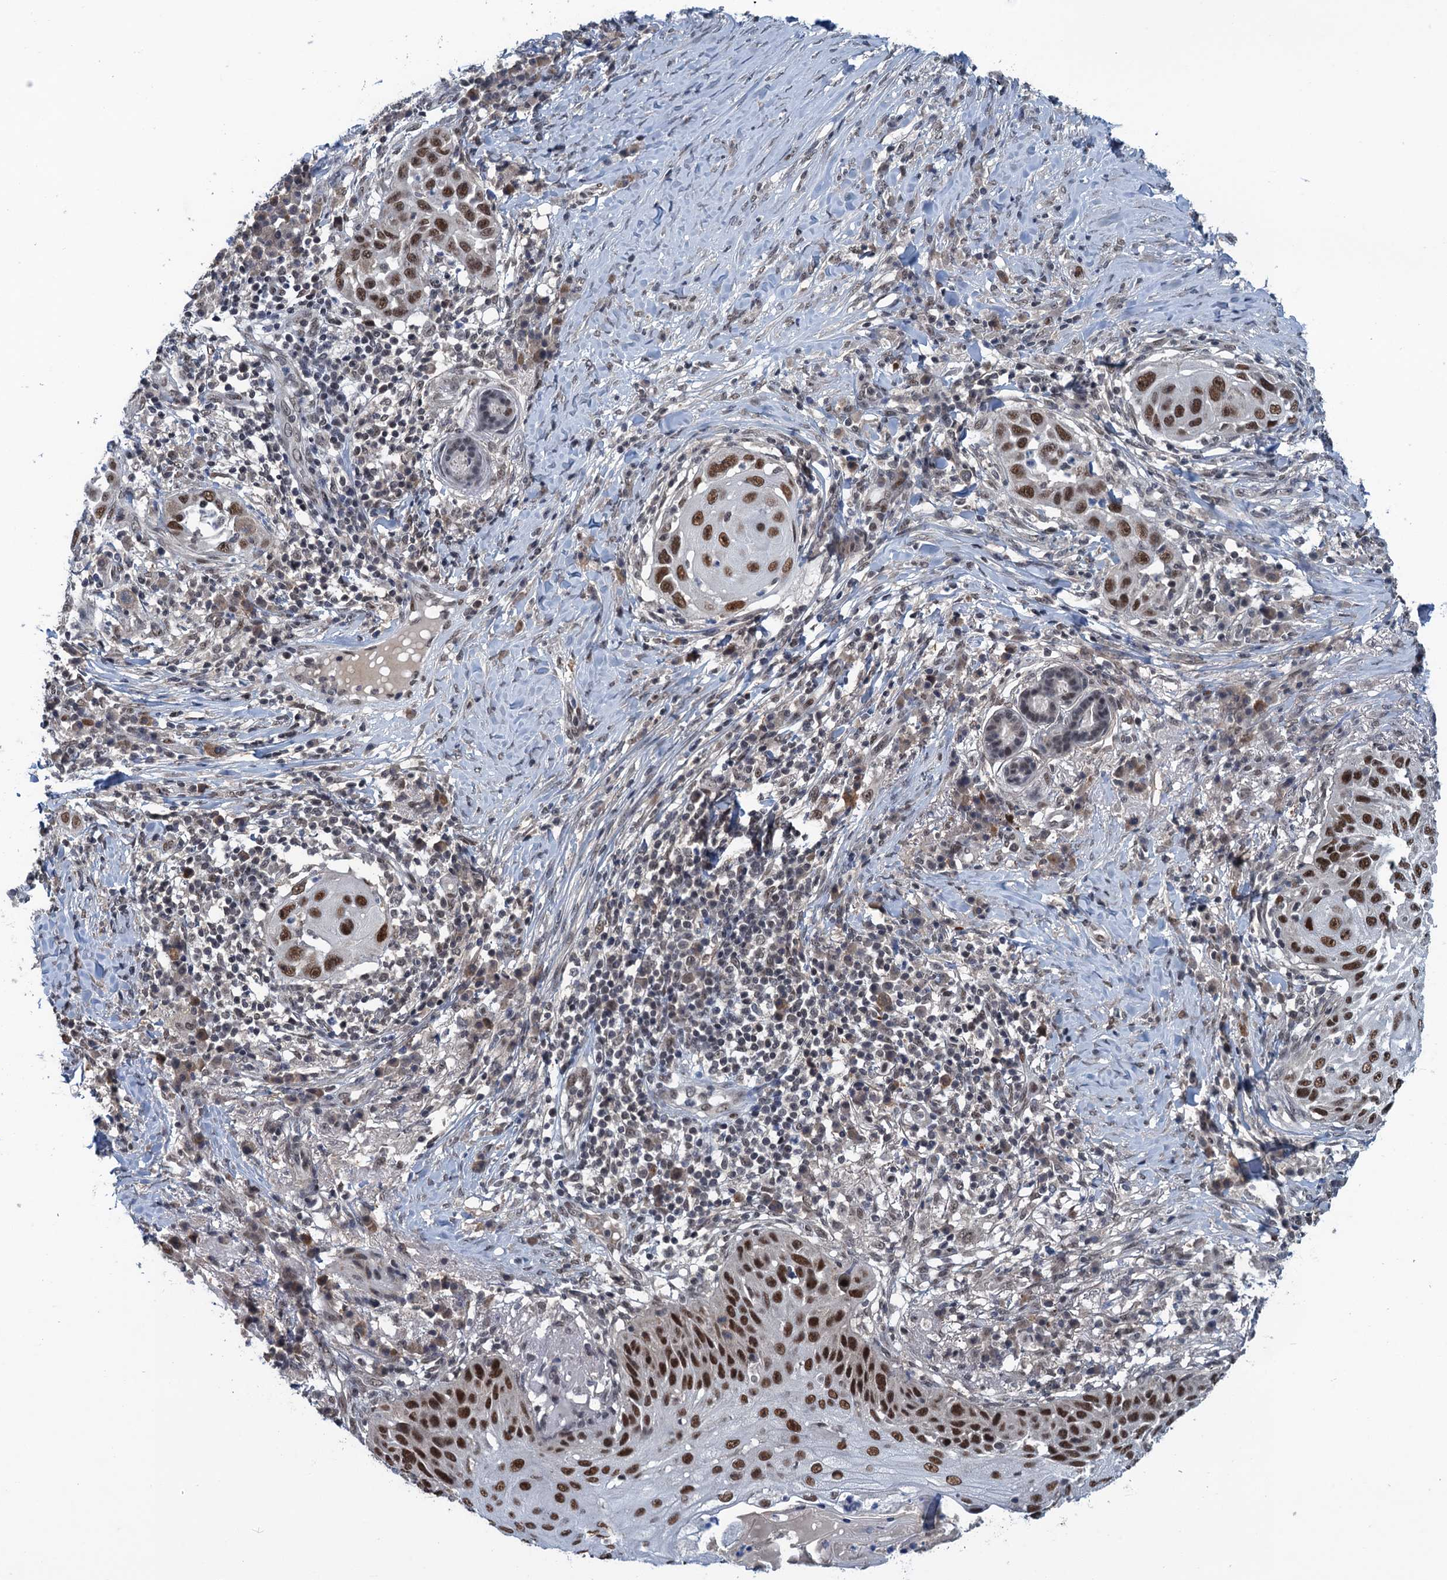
{"staining": {"intensity": "strong", "quantity": ">75%", "location": "nuclear"}, "tissue": "skin cancer", "cell_type": "Tumor cells", "image_type": "cancer", "snomed": [{"axis": "morphology", "description": "Squamous cell carcinoma, NOS"}, {"axis": "topography", "description": "Skin"}], "caption": "Skin squamous cell carcinoma stained with immunohistochemistry (IHC) demonstrates strong nuclear positivity in about >75% of tumor cells.", "gene": "SAE1", "patient": {"sex": "female", "age": 44}}